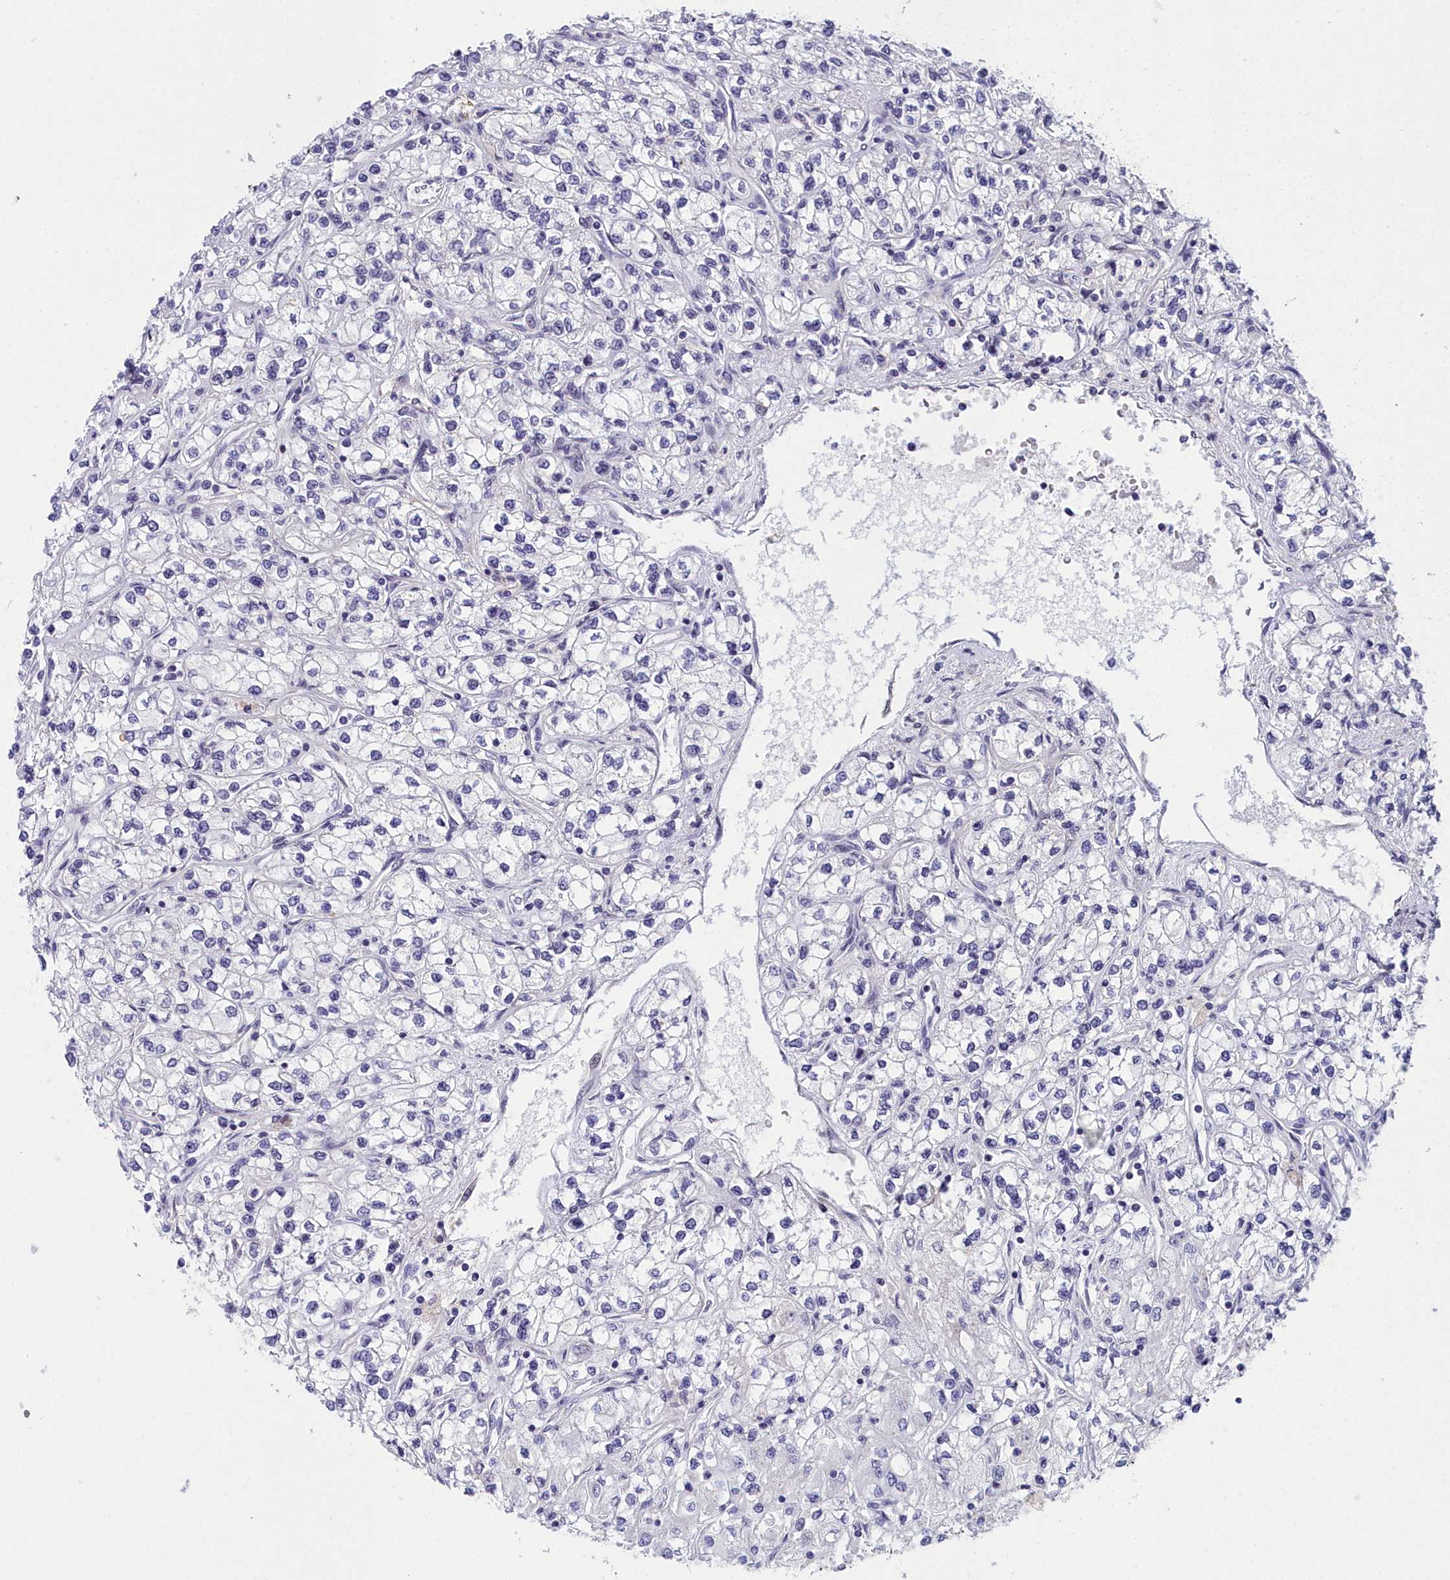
{"staining": {"intensity": "negative", "quantity": "none", "location": "none"}, "tissue": "renal cancer", "cell_type": "Tumor cells", "image_type": "cancer", "snomed": [{"axis": "morphology", "description": "Adenocarcinoma, NOS"}, {"axis": "topography", "description": "Kidney"}], "caption": "Renal cancer (adenocarcinoma) was stained to show a protein in brown. There is no significant expression in tumor cells.", "gene": "CCDC97", "patient": {"sex": "male", "age": 80}}